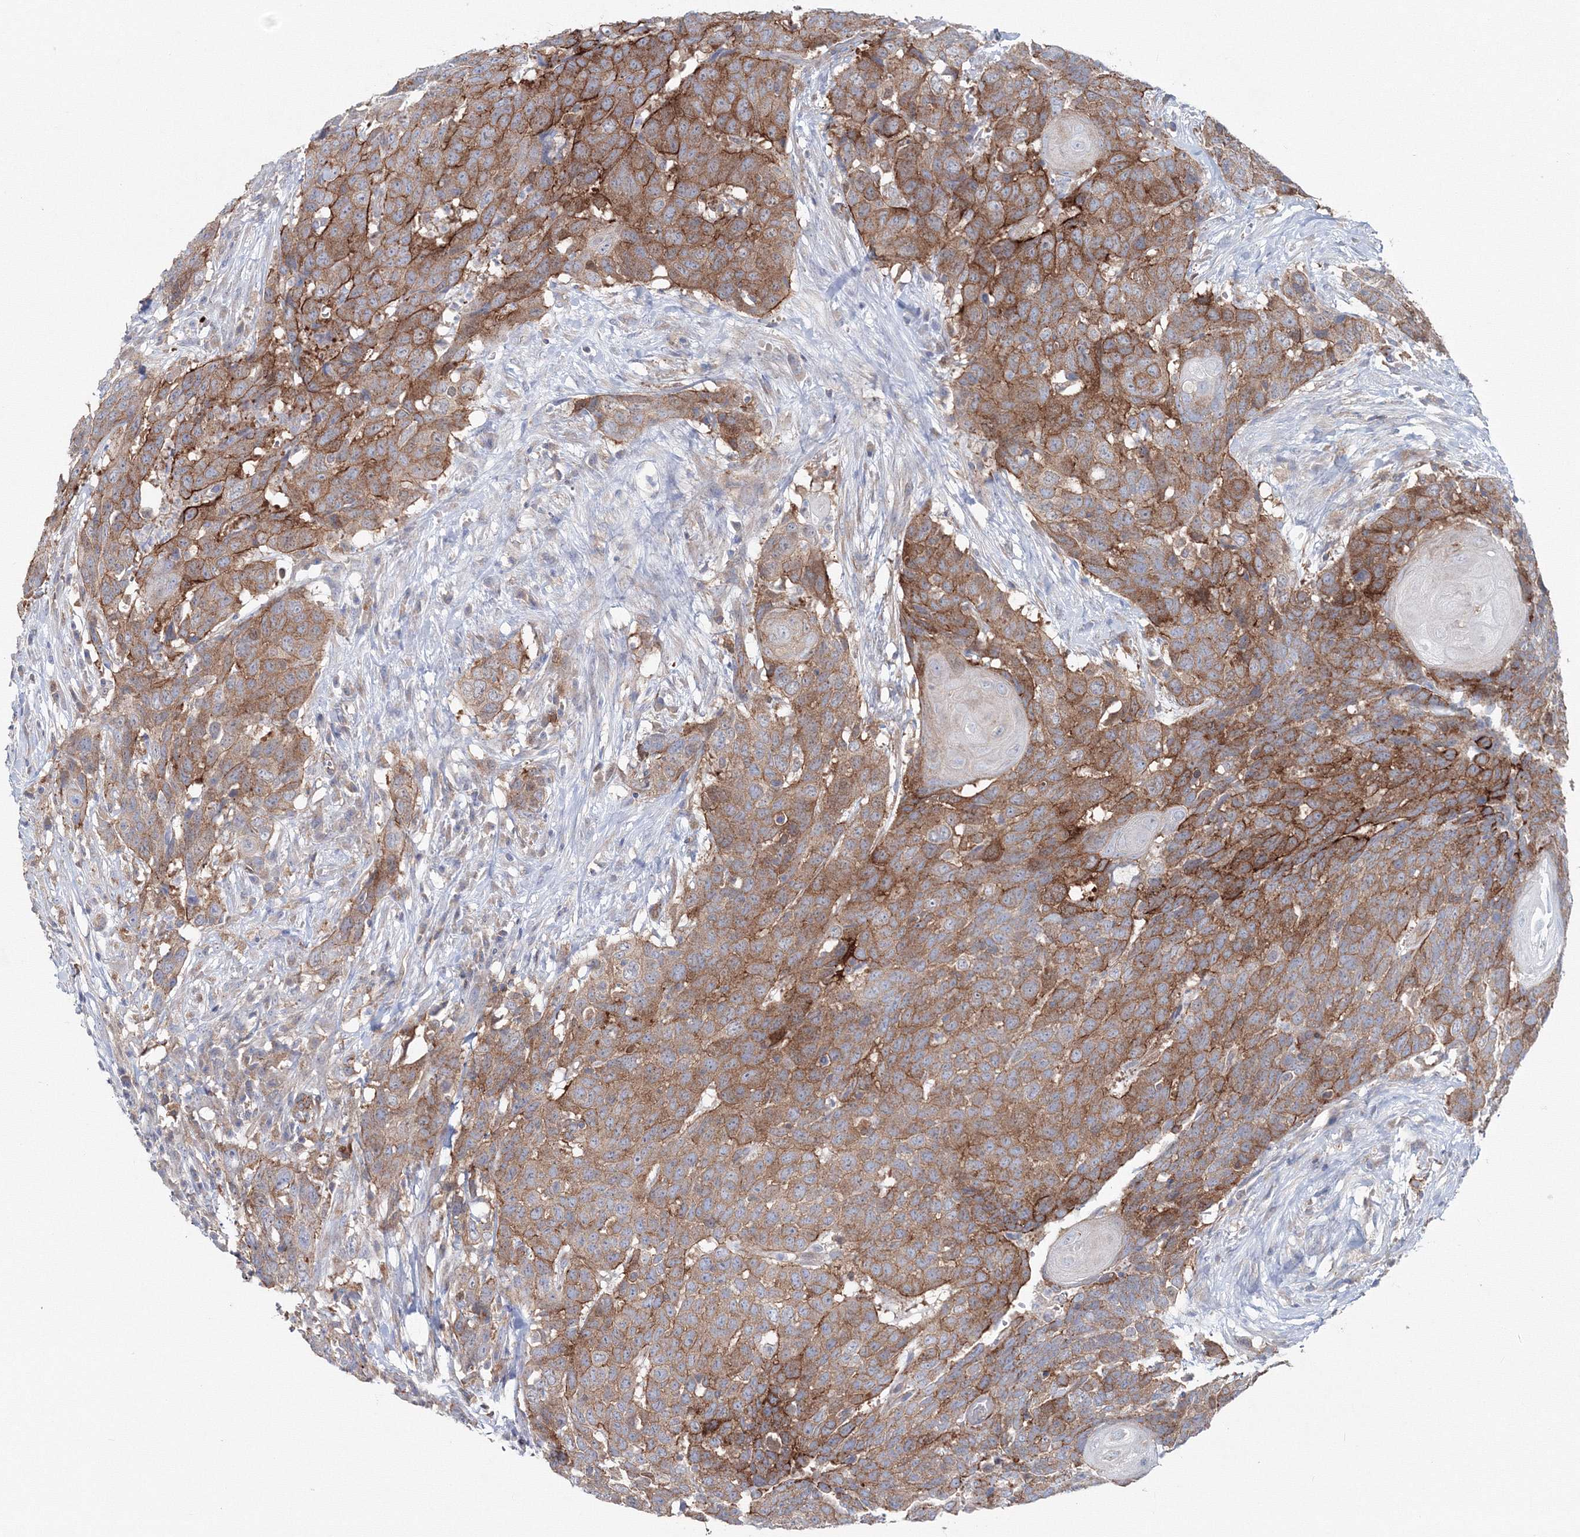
{"staining": {"intensity": "moderate", "quantity": ">75%", "location": "cytoplasmic/membranous"}, "tissue": "head and neck cancer", "cell_type": "Tumor cells", "image_type": "cancer", "snomed": [{"axis": "morphology", "description": "Squamous cell carcinoma, NOS"}, {"axis": "topography", "description": "Head-Neck"}], "caption": "A photomicrograph of human squamous cell carcinoma (head and neck) stained for a protein exhibits moderate cytoplasmic/membranous brown staining in tumor cells.", "gene": "GGA2", "patient": {"sex": "male", "age": 66}}